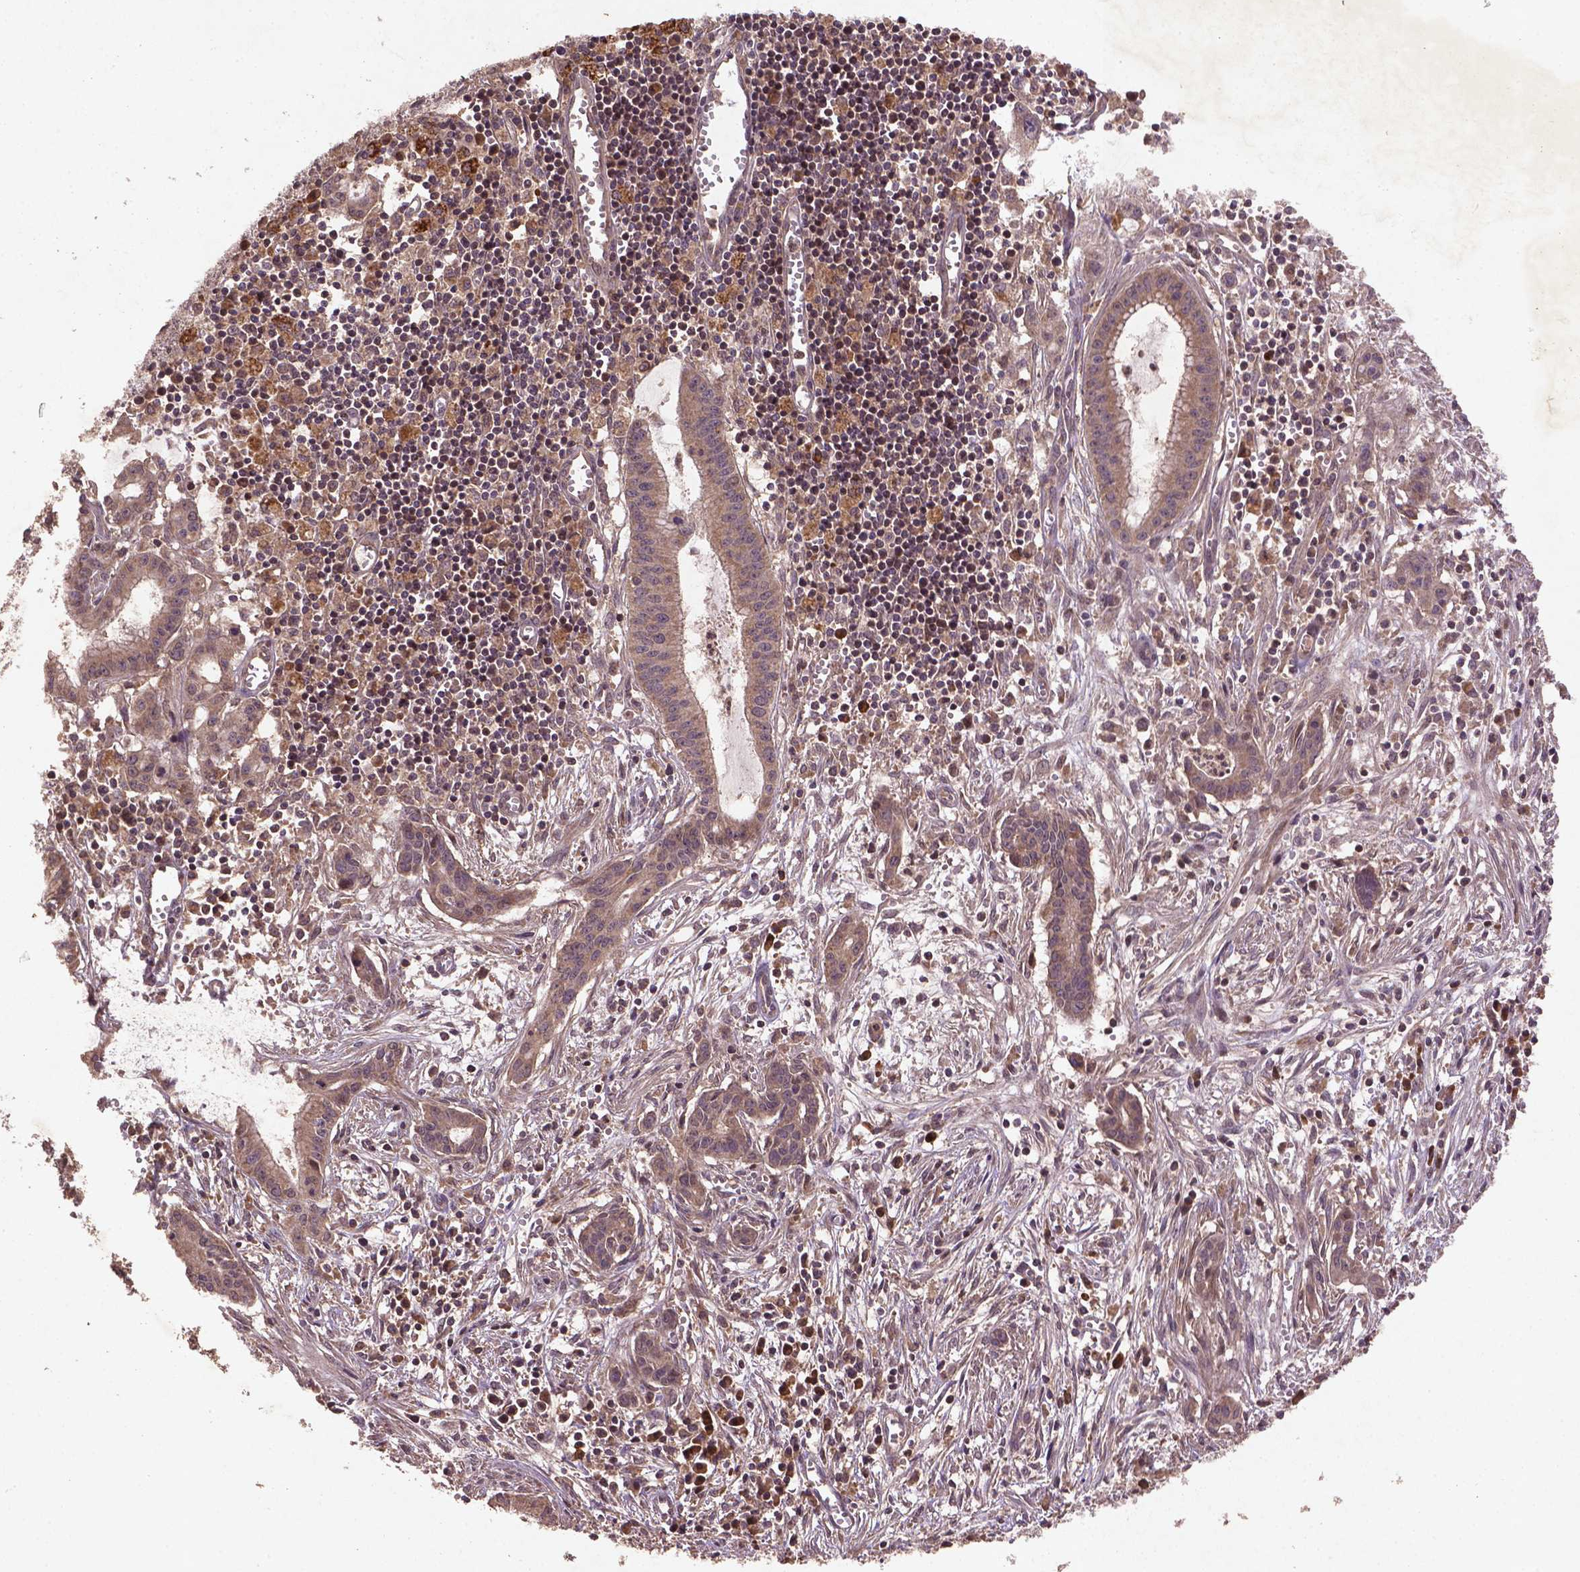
{"staining": {"intensity": "weak", "quantity": ">75%", "location": "cytoplasmic/membranous,nuclear"}, "tissue": "pancreatic cancer", "cell_type": "Tumor cells", "image_type": "cancer", "snomed": [{"axis": "morphology", "description": "Adenocarcinoma, NOS"}, {"axis": "topography", "description": "Pancreas"}], "caption": "Tumor cells show weak cytoplasmic/membranous and nuclear staining in approximately >75% of cells in adenocarcinoma (pancreatic).", "gene": "NIPAL2", "patient": {"sex": "male", "age": 48}}